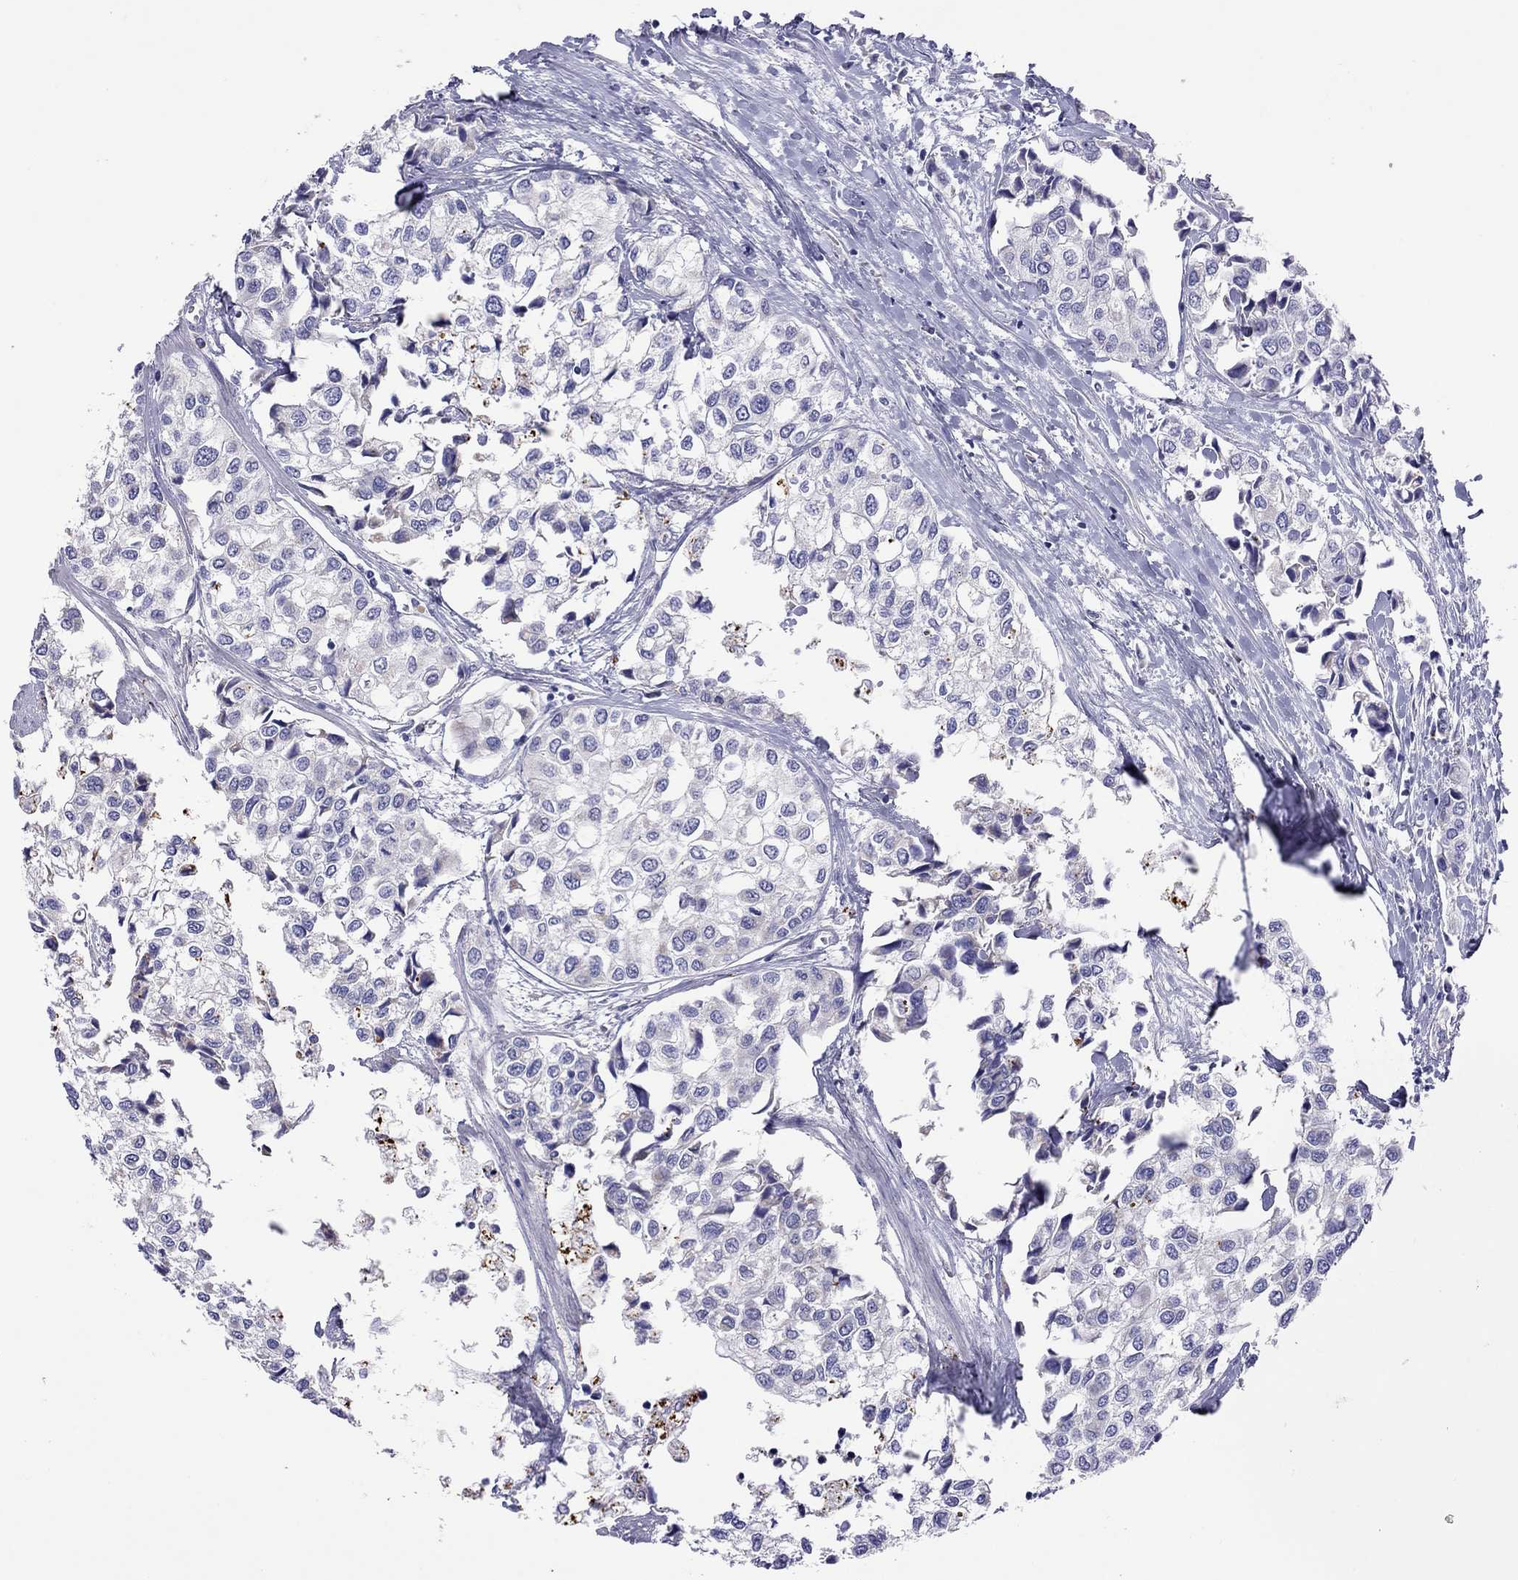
{"staining": {"intensity": "negative", "quantity": "none", "location": "none"}, "tissue": "urothelial cancer", "cell_type": "Tumor cells", "image_type": "cancer", "snomed": [{"axis": "morphology", "description": "Urothelial carcinoma, High grade"}, {"axis": "topography", "description": "Urinary bladder"}], "caption": "This photomicrograph is of high-grade urothelial carcinoma stained with immunohistochemistry to label a protein in brown with the nuclei are counter-stained blue. There is no staining in tumor cells.", "gene": "COL9A1", "patient": {"sex": "male", "age": 73}}